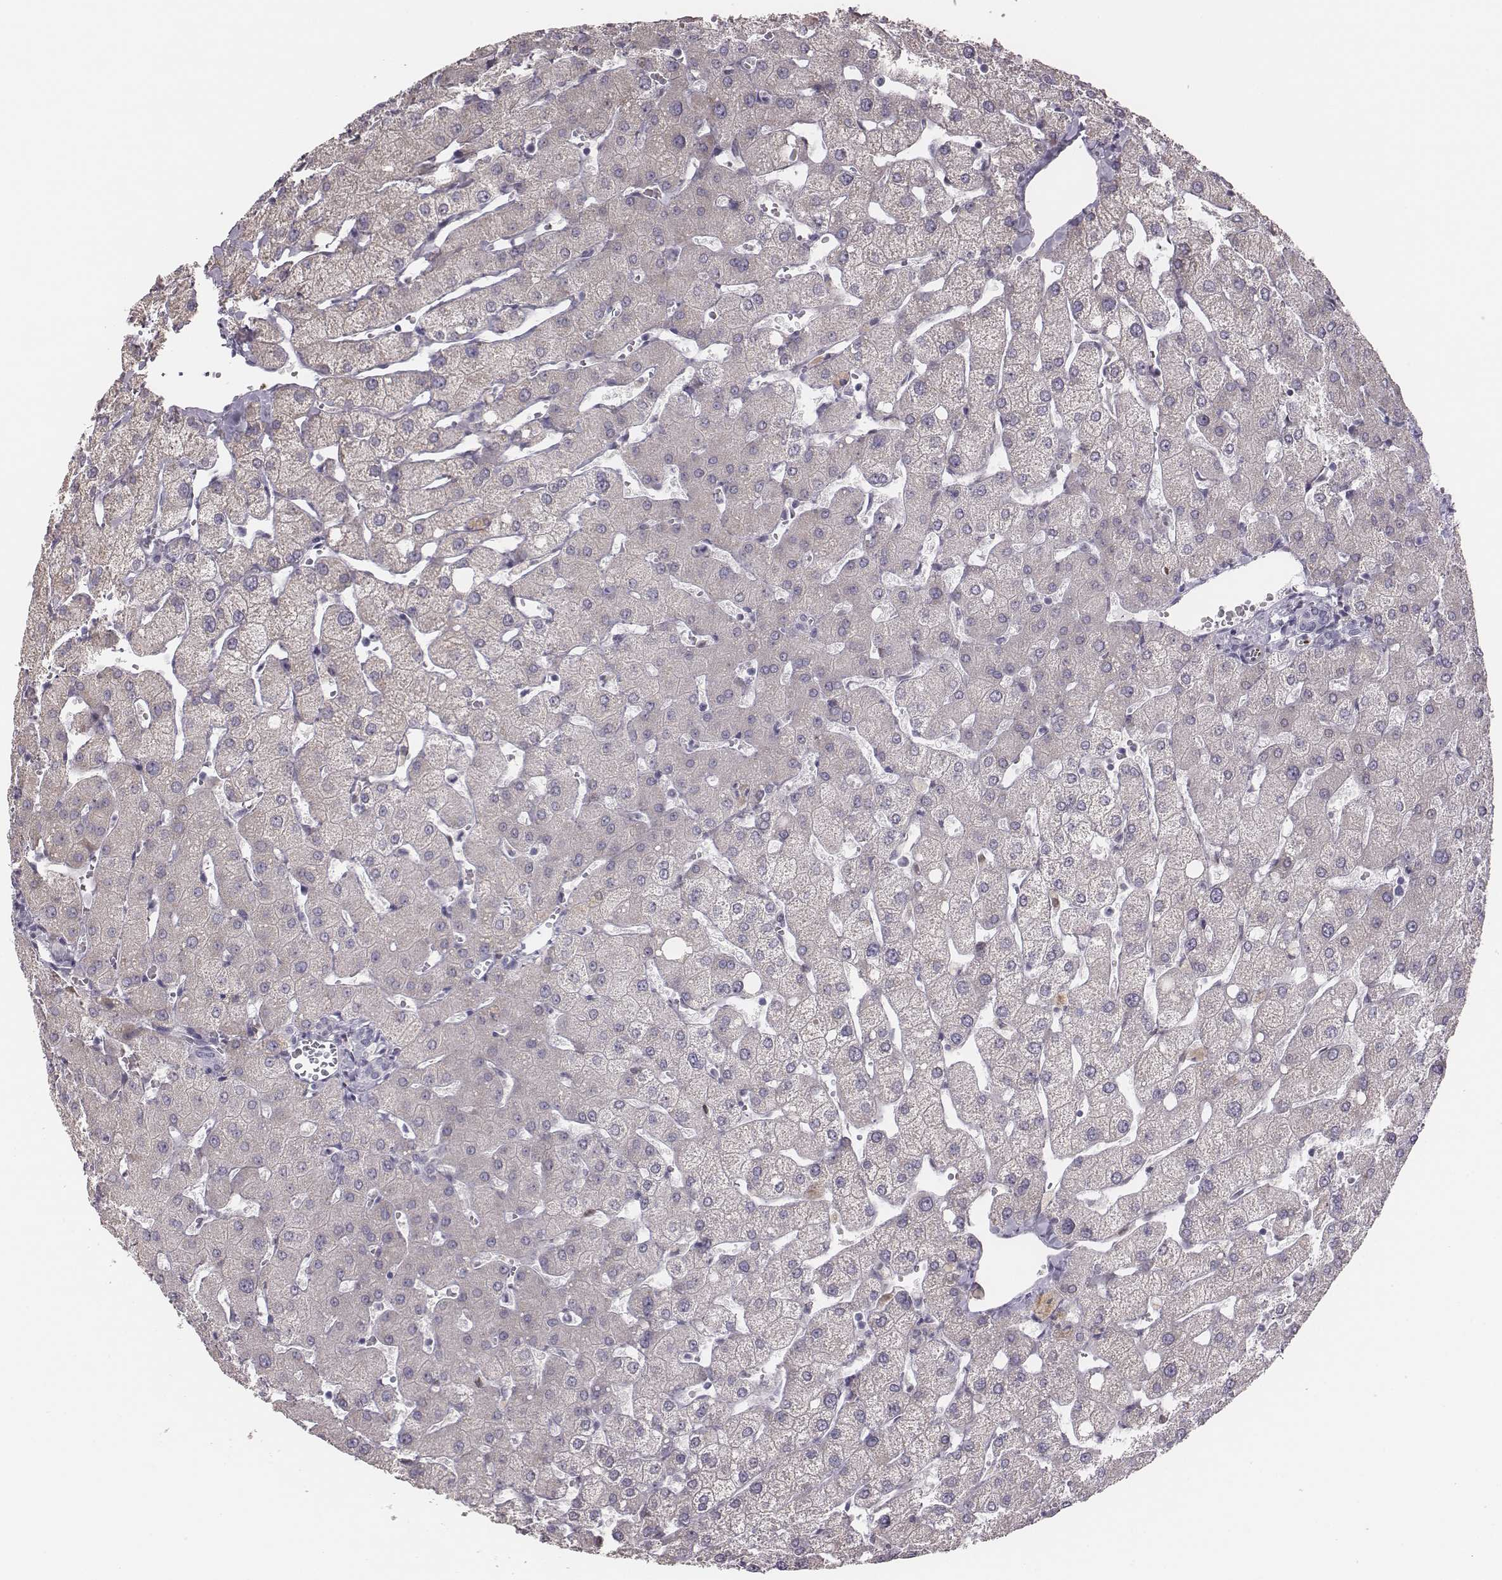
{"staining": {"intensity": "negative", "quantity": "none", "location": "none"}, "tissue": "liver", "cell_type": "Cholangiocytes", "image_type": "normal", "snomed": [{"axis": "morphology", "description": "Normal tissue, NOS"}, {"axis": "topography", "description": "Liver"}], "caption": "Cholangiocytes are negative for protein expression in unremarkable human liver. (Stains: DAB (3,3'-diaminobenzidine) immunohistochemistry (IHC) with hematoxylin counter stain, Microscopy: brightfield microscopy at high magnification).", "gene": "ADGRF4", "patient": {"sex": "female", "age": 54}}